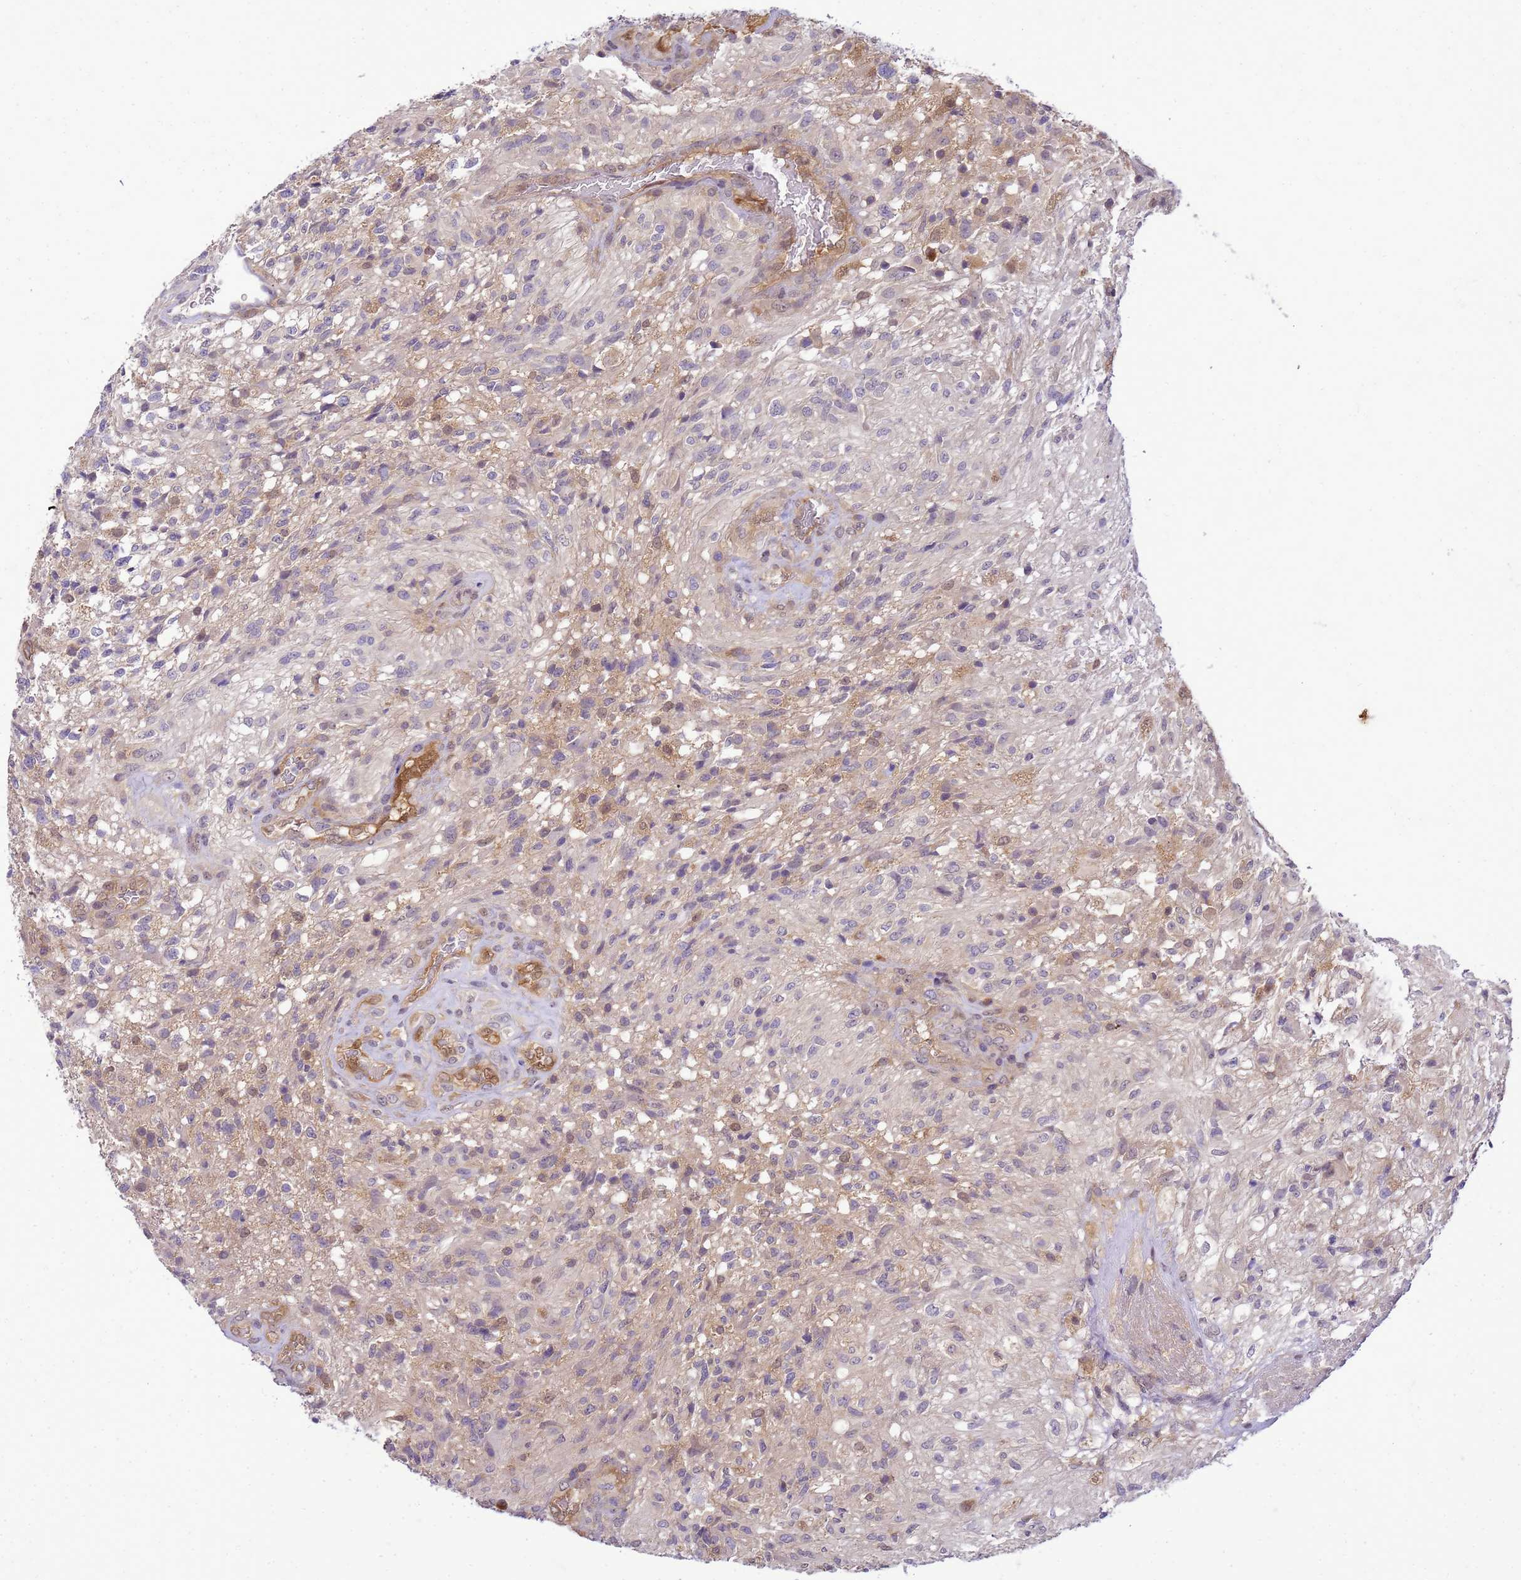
{"staining": {"intensity": "negative", "quantity": "none", "location": "none"}, "tissue": "glioma", "cell_type": "Tumor cells", "image_type": "cancer", "snomed": [{"axis": "morphology", "description": "Glioma, malignant, High grade"}, {"axis": "topography", "description": "Brain"}], "caption": "IHC of human glioma displays no positivity in tumor cells. (Stains: DAB IHC with hematoxylin counter stain, Microscopy: brightfield microscopy at high magnification).", "gene": "DDI2", "patient": {"sex": "male", "age": 56}}